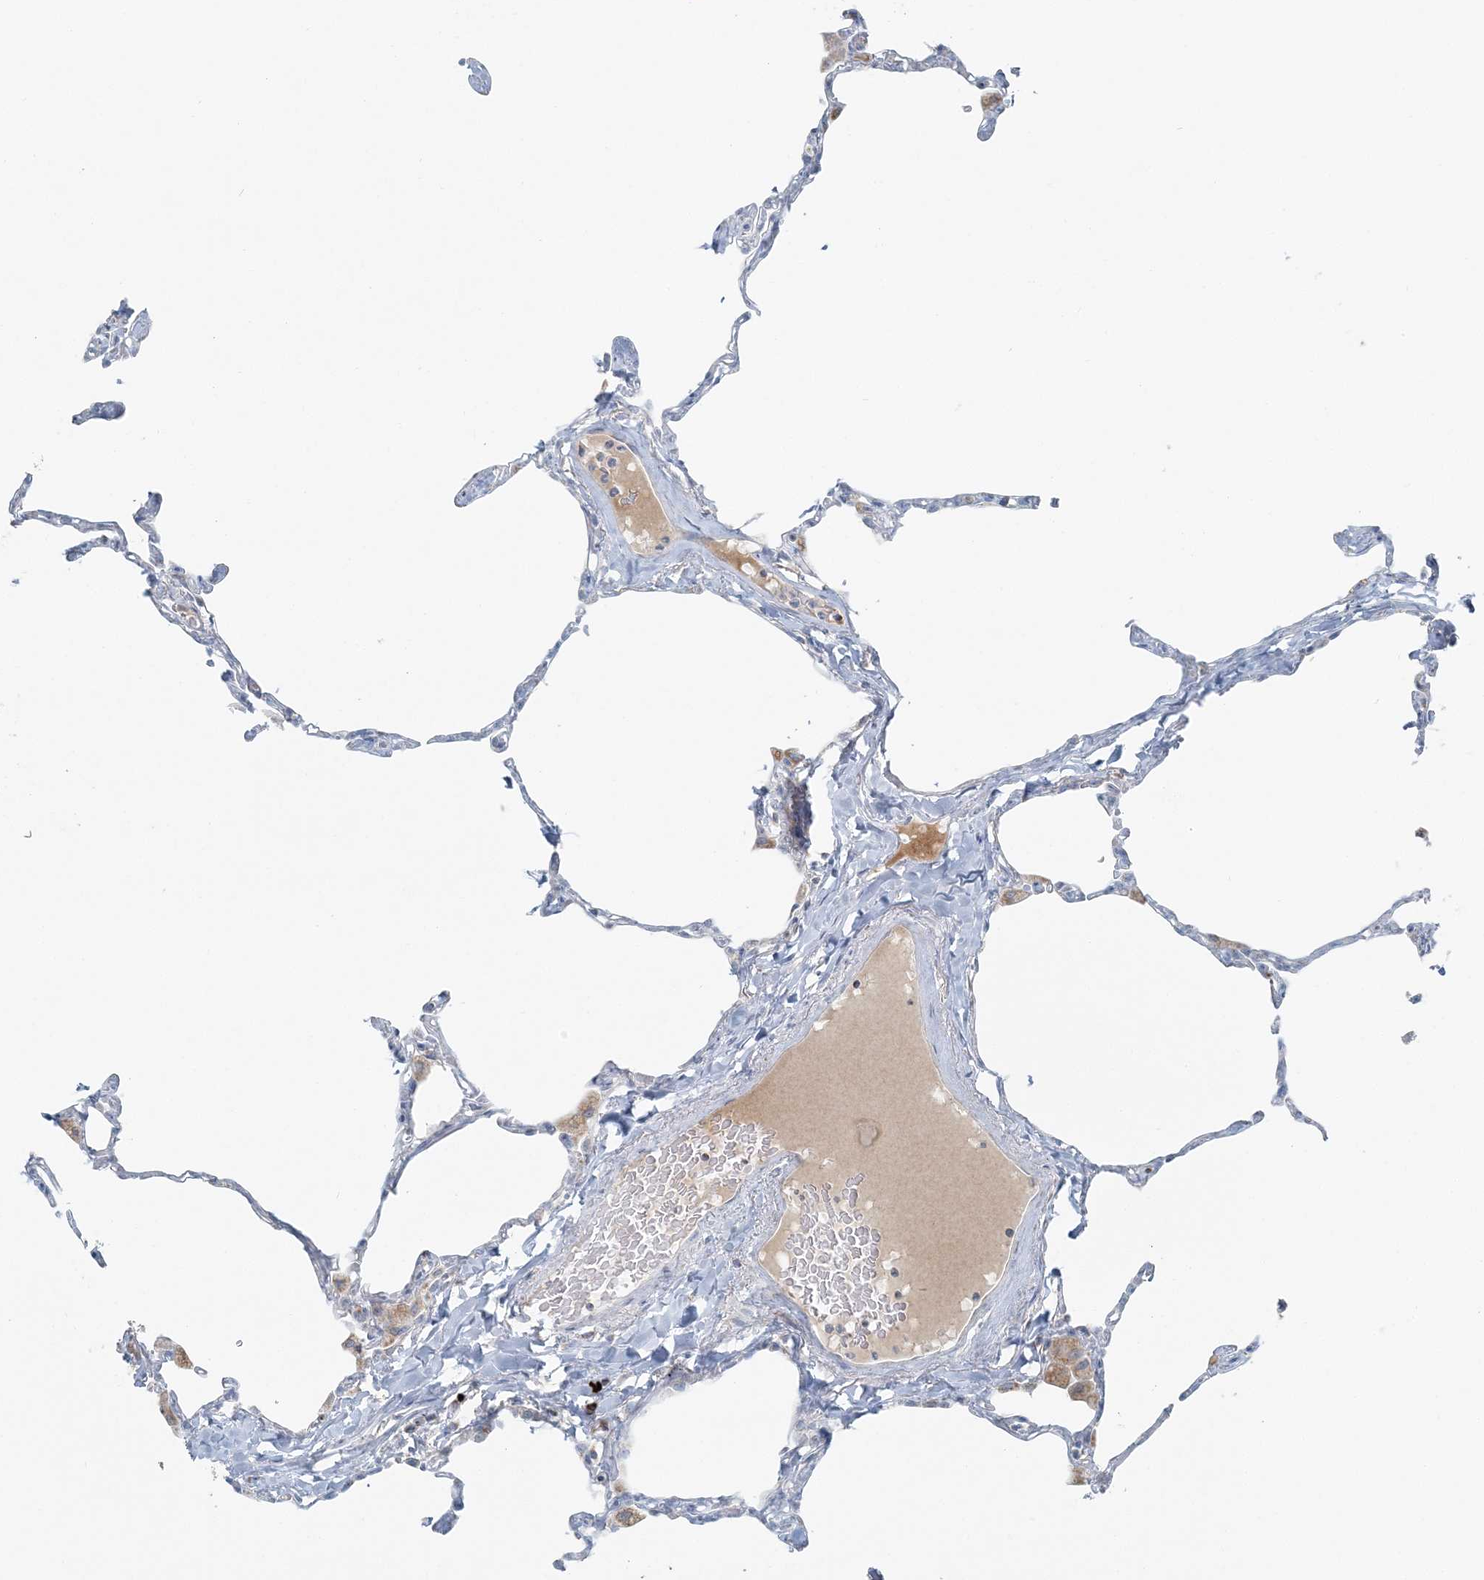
{"staining": {"intensity": "negative", "quantity": "none", "location": "none"}, "tissue": "lung", "cell_type": "Alveolar cells", "image_type": "normal", "snomed": [{"axis": "morphology", "description": "Normal tissue, NOS"}, {"axis": "topography", "description": "Lung"}], "caption": "Immunohistochemical staining of unremarkable human lung demonstrates no significant positivity in alveolar cells.", "gene": "SLC22A16", "patient": {"sex": "male", "age": 65}}